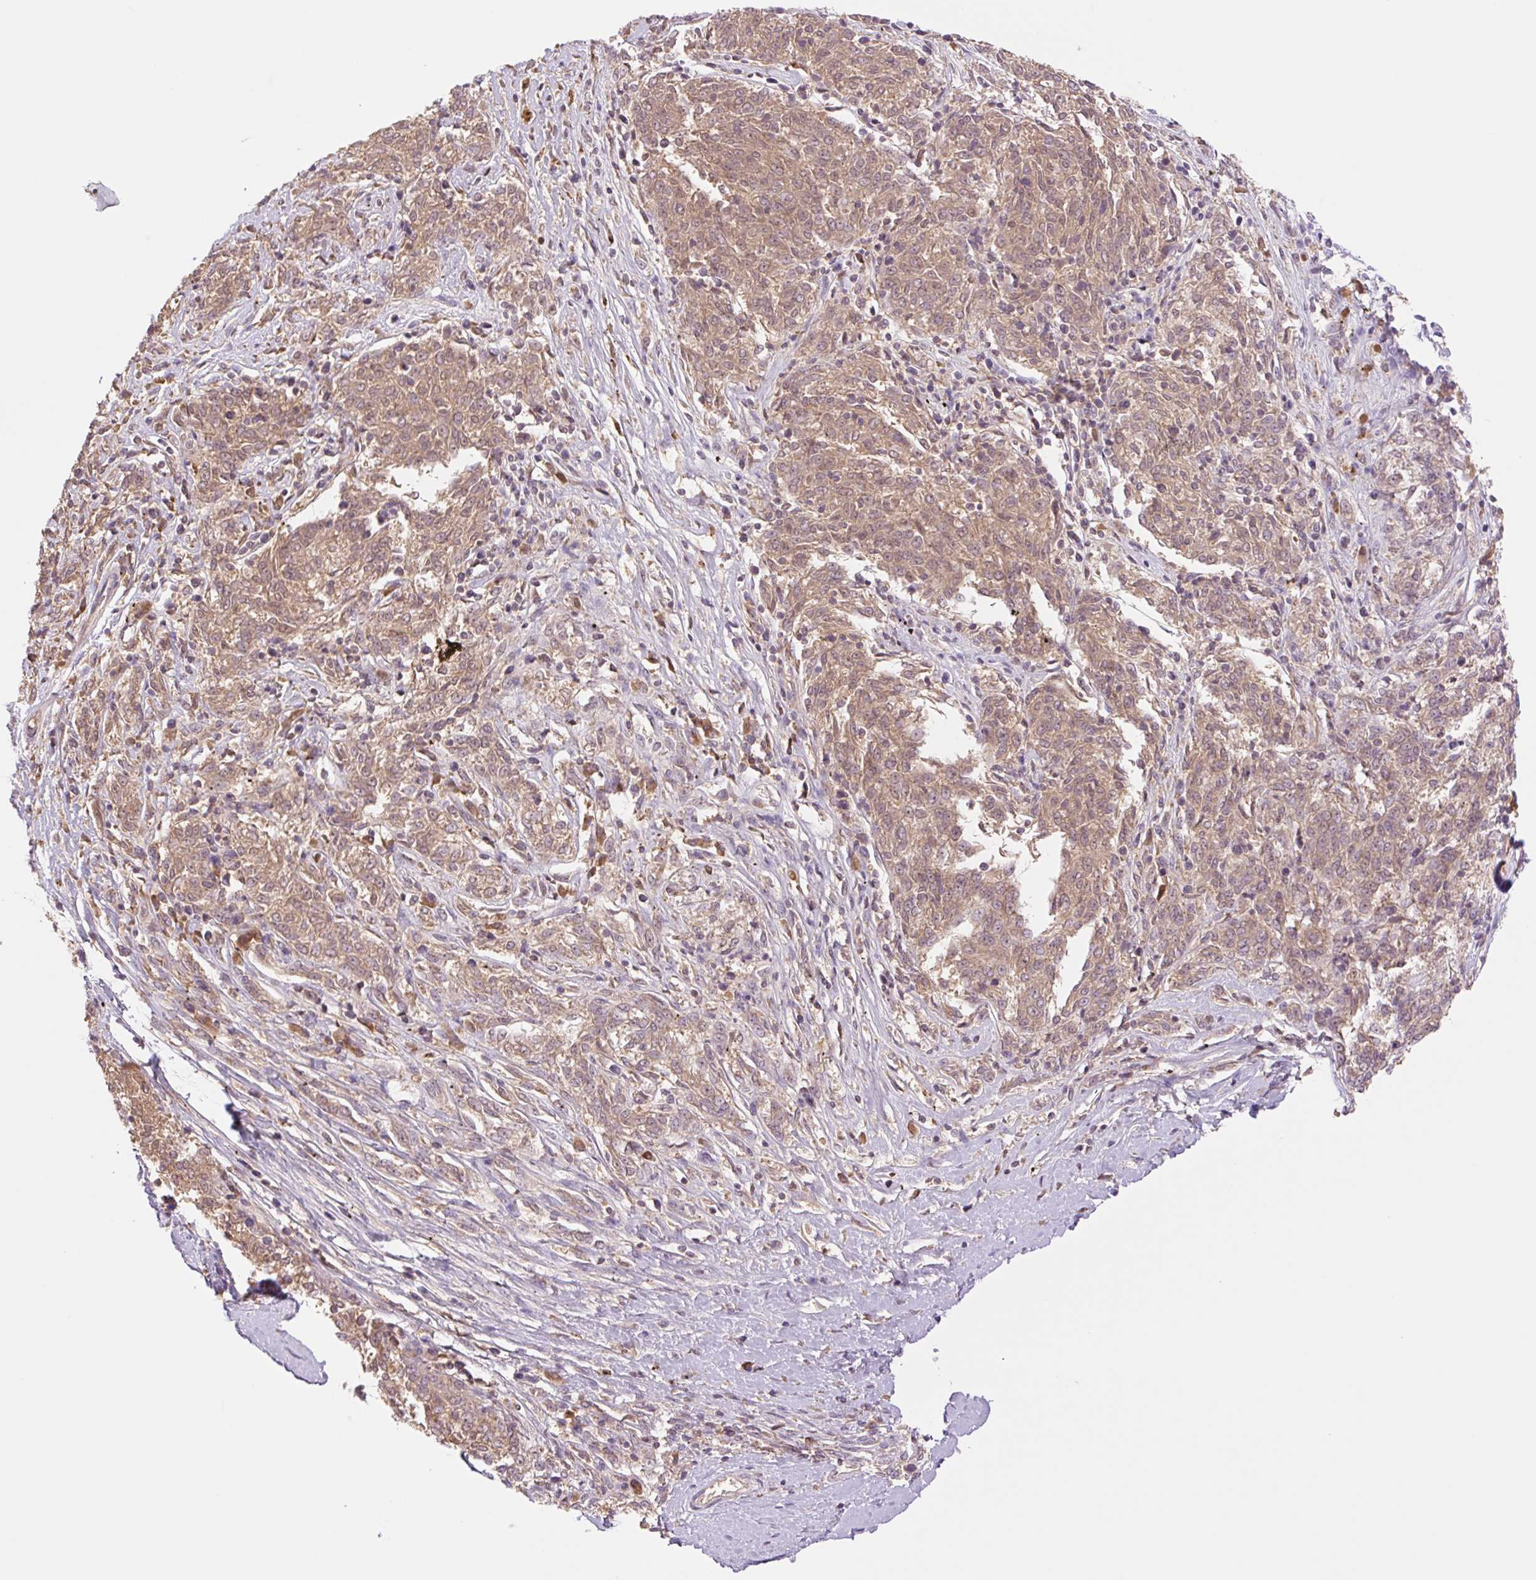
{"staining": {"intensity": "moderate", "quantity": ">75%", "location": "cytoplasmic/membranous"}, "tissue": "melanoma", "cell_type": "Tumor cells", "image_type": "cancer", "snomed": [{"axis": "morphology", "description": "Malignant melanoma, NOS"}, {"axis": "topography", "description": "Skin"}], "caption": "DAB (3,3'-diaminobenzidine) immunohistochemical staining of malignant melanoma demonstrates moderate cytoplasmic/membranous protein expression in about >75% of tumor cells.", "gene": "YJU2B", "patient": {"sex": "female", "age": 72}}